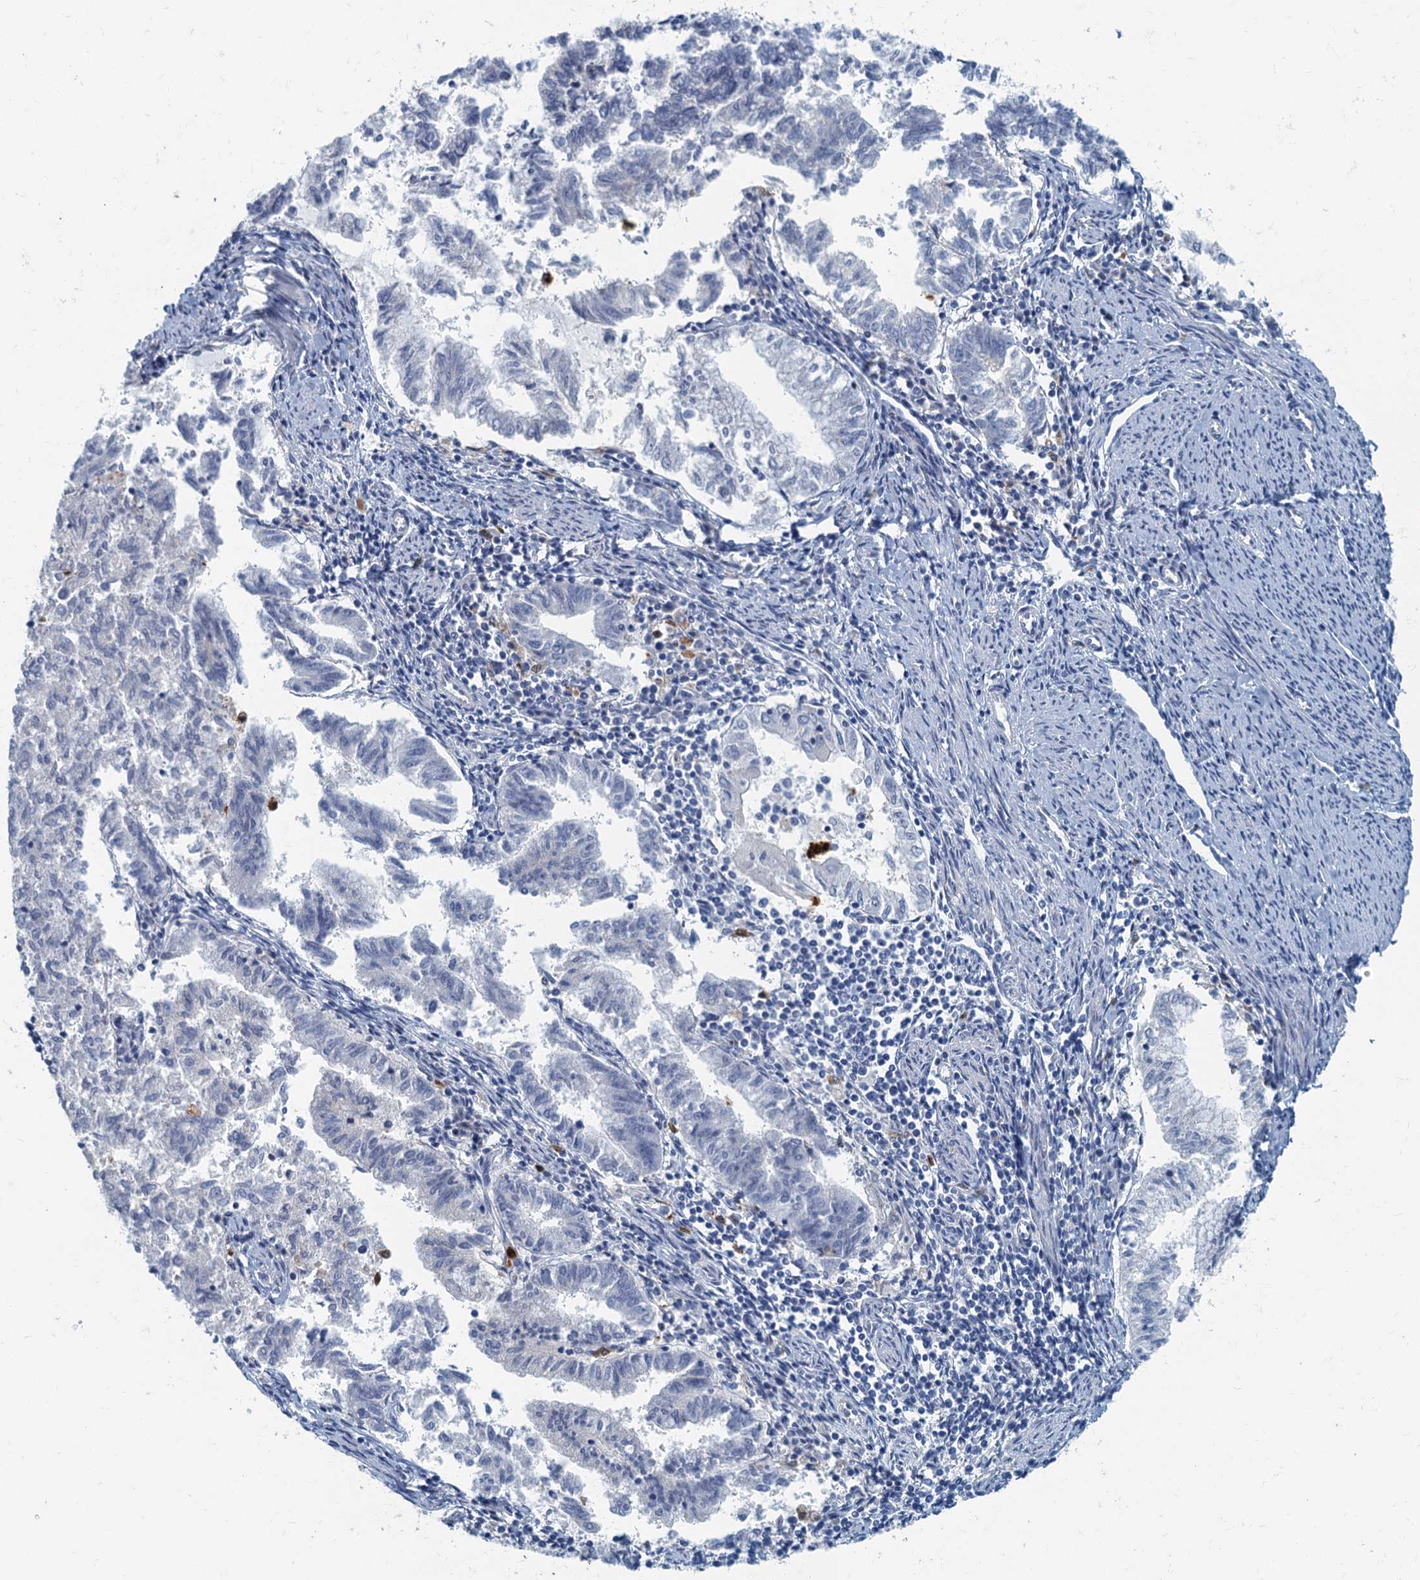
{"staining": {"intensity": "negative", "quantity": "none", "location": "none"}, "tissue": "endometrial cancer", "cell_type": "Tumor cells", "image_type": "cancer", "snomed": [{"axis": "morphology", "description": "Adenocarcinoma, NOS"}, {"axis": "topography", "description": "Endometrium"}], "caption": "A high-resolution photomicrograph shows IHC staining of adenocarcinoma (endometrial), which displays no significant staining in tumor cells.", "gene": "ANKDD1A", "patient": {"sex": "female", "age": 79}}